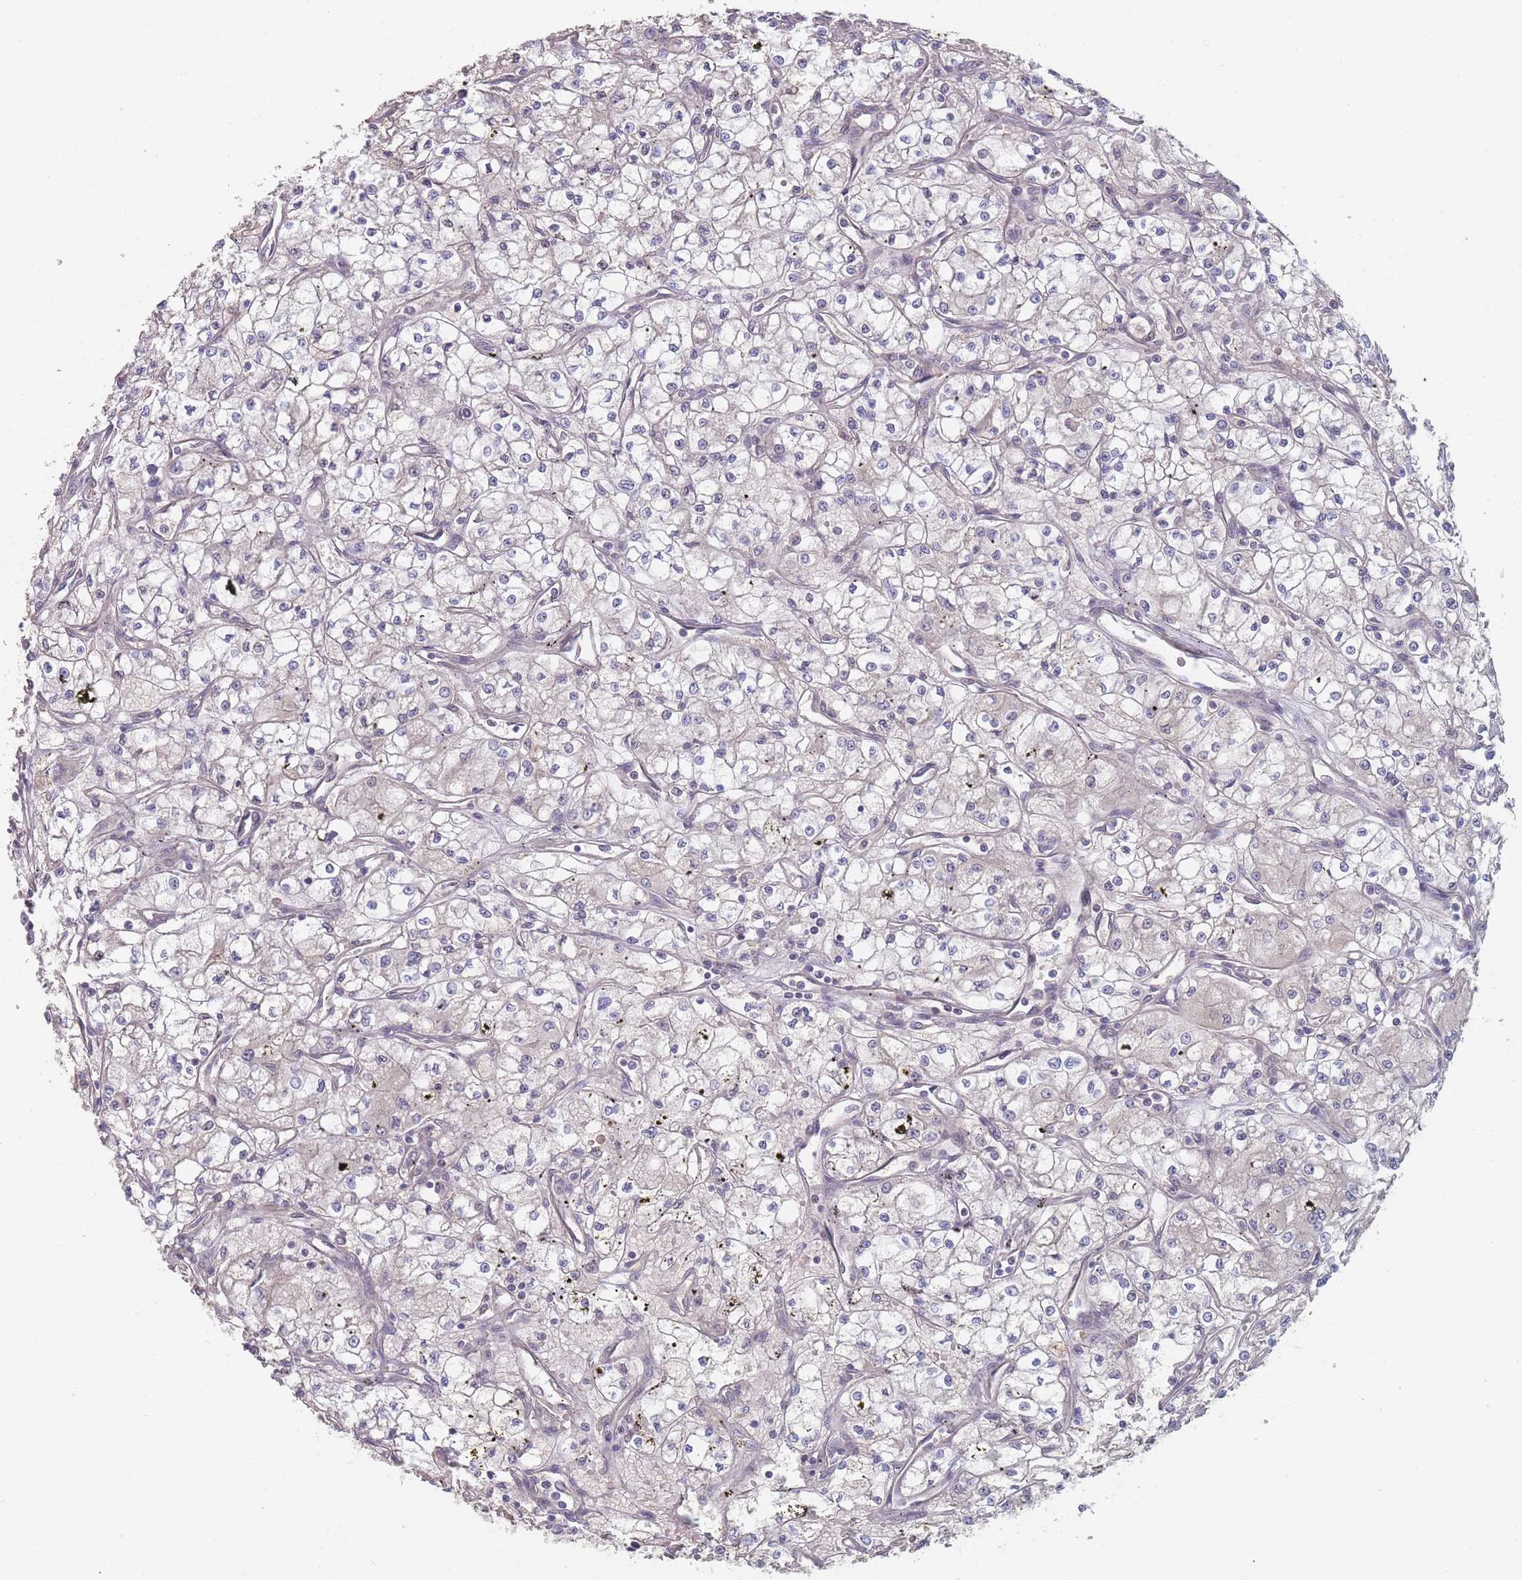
{"staining": {"intensity": "negative", "quantity": "none", "location": "none"}, "tissue": "renal cancer", "cell_type": "Tumor cells", "image_type": "cancer", "snomed": [{"axis": "morphology", "description": "Adenocarcinoma, NOS"}, {"axis": "topography", "description": "Kidney"}], "caption": "The immunohistochemistry histopathology image has no significant positivity in tumor cells of renal adenocarcinoma tissue.", "gene": "ANKRD10", "patient": {"sex": "male", "age": 59}}